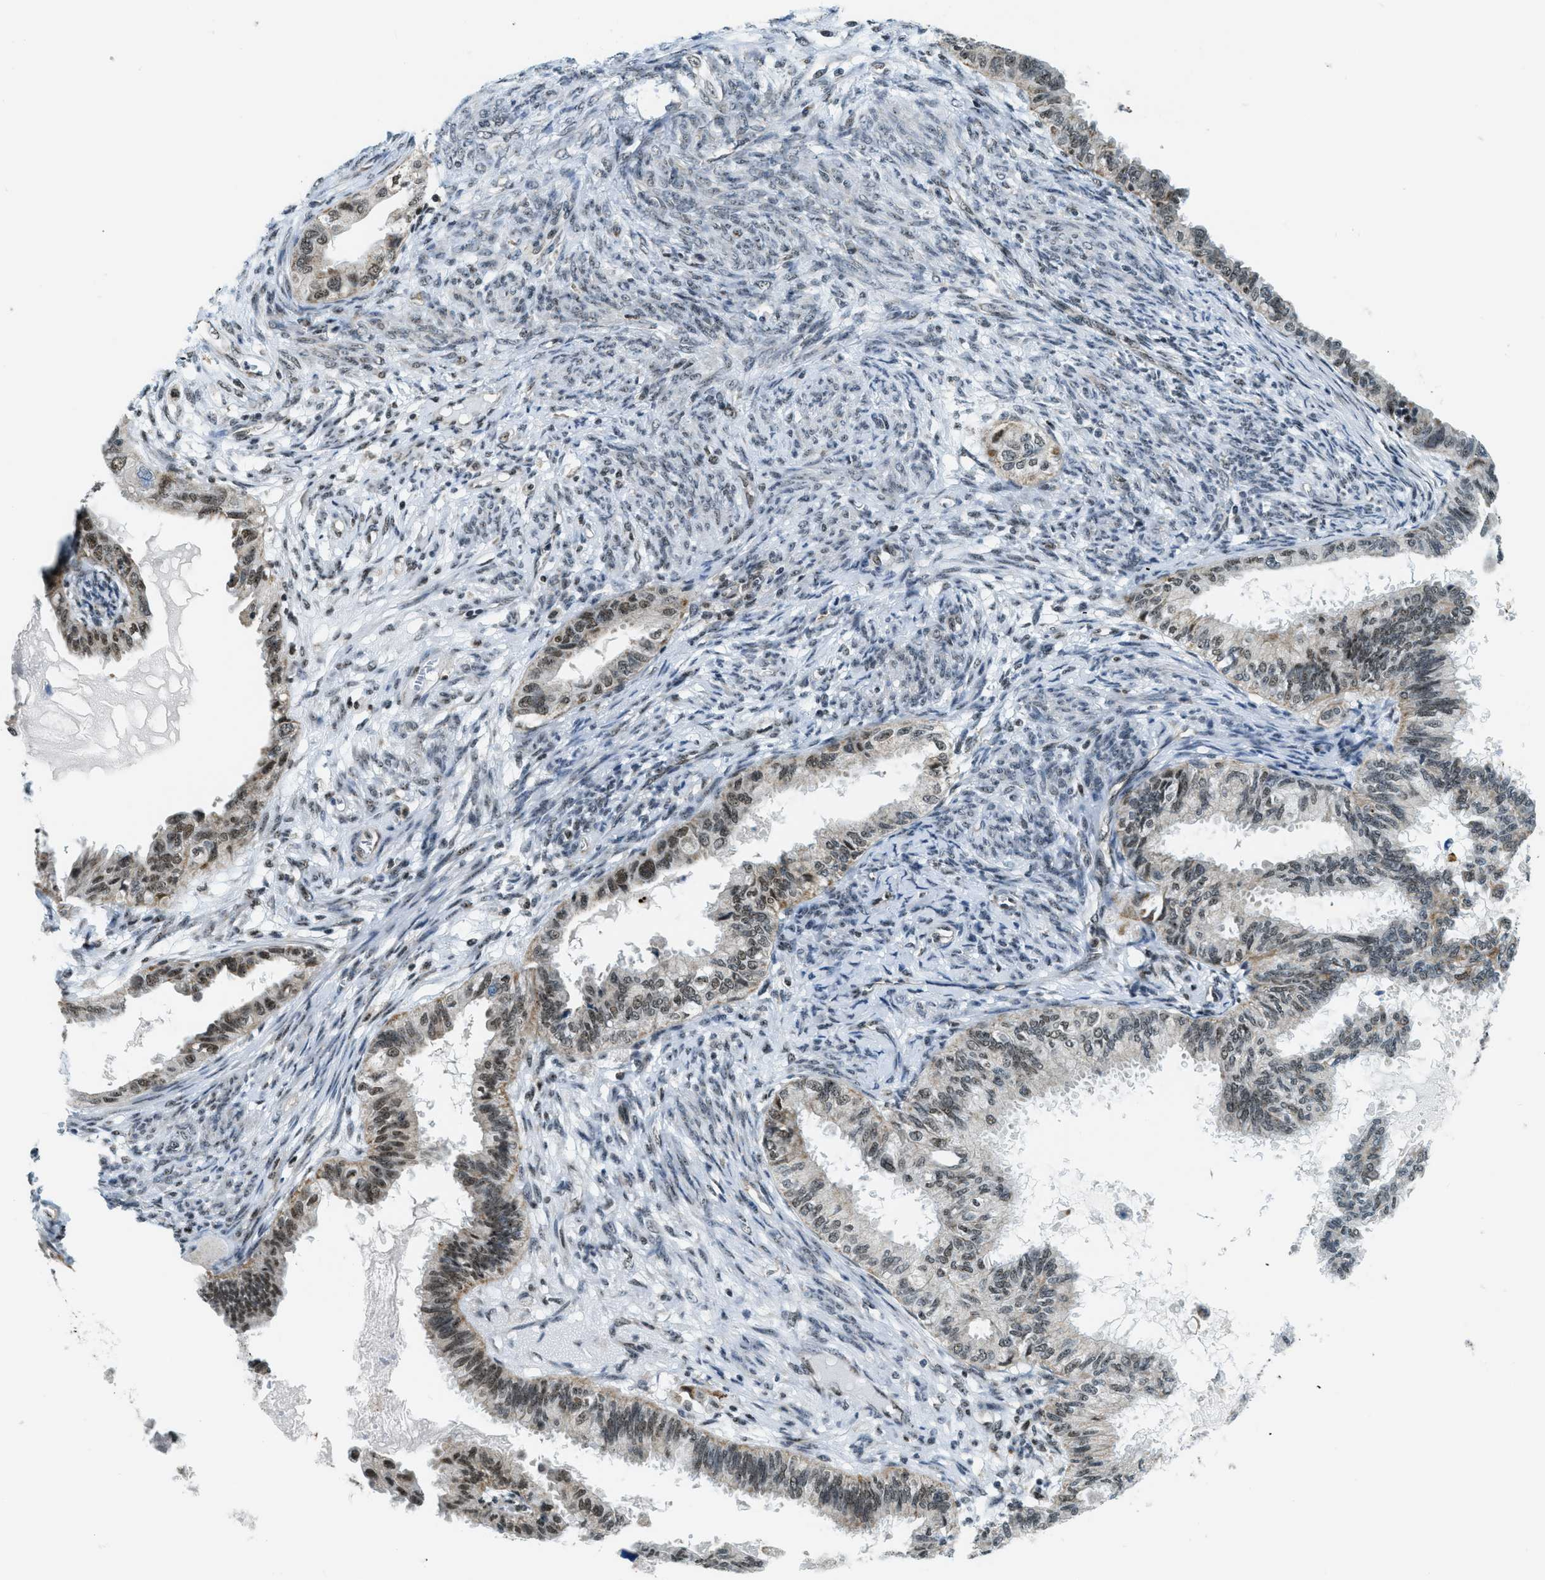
{"staining": {"intensity": "moderate", "quantity": "25%-75%", "location": "cytoplasmic/membranous,nuclear"}, "tissue": "cervical cancer", "cell_type": "Tumor cells", "image_type": "cancer", "snomed": [{"axis": "morphology", "description": "Normal tissue, NOS"}, {"axis": "morphology", "description": "Adenocarcinoma, NOS"}, {"axis": "topography", "description": "Cervix"}, {"axis": "topography", "description": "Endometrium"}], "caption": "High-magnification brightfield microscopy of adenocarcinoma (cervical) stained with DAB (brown) and counterstained with hematoxylin (blue). tumor cells exhibit moderate cytoplasmic/membranous and nuclear positivity is identified in approximately25%-75% of cells.", "gene": "SP100", "patient": {"sex": "female", "age": 86}}